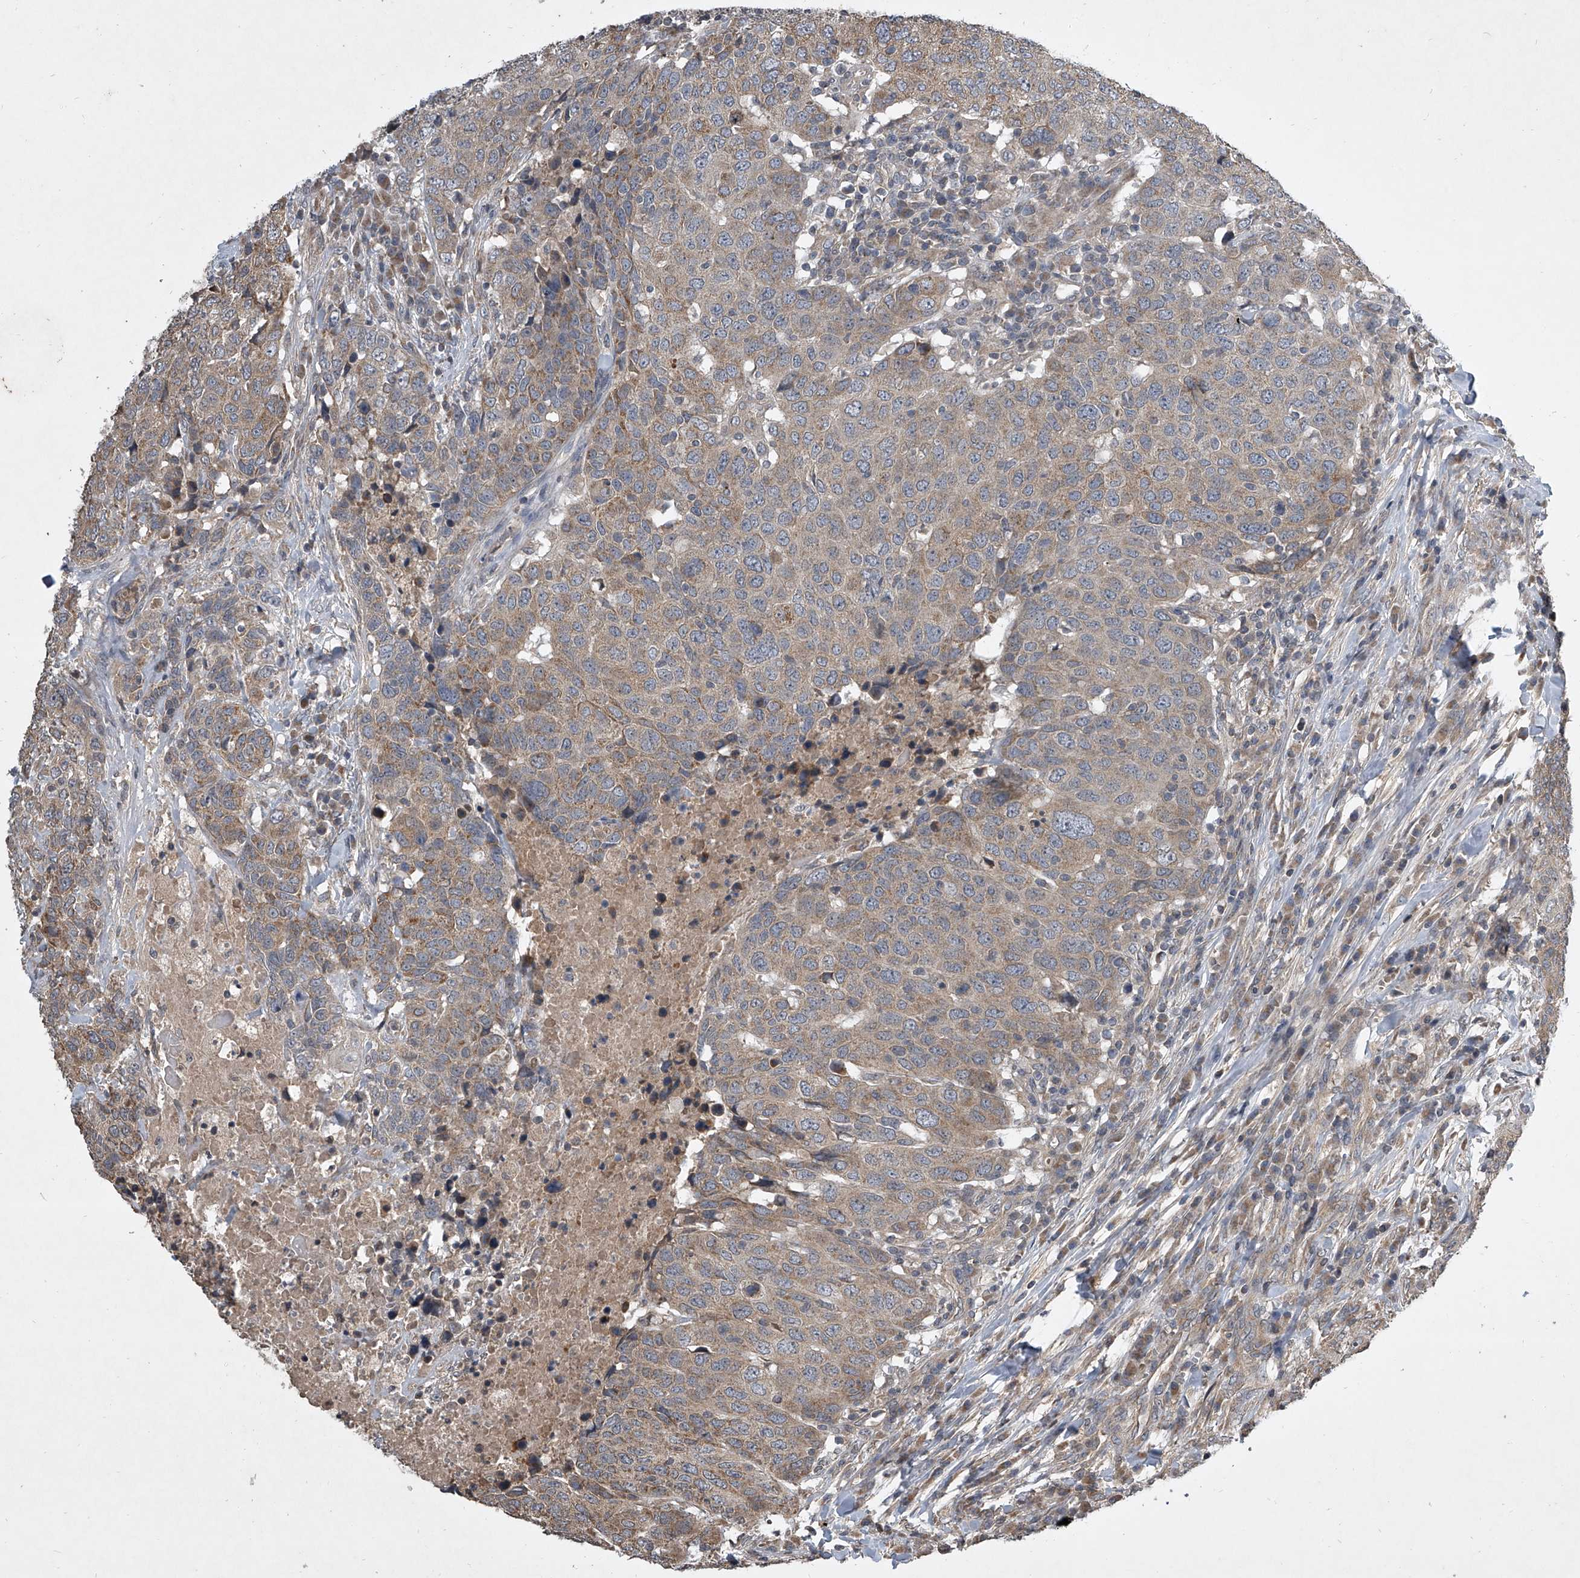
{"staining": {"intensity": "moderate", "quantity": "25%-75%", "location": "cytoplasmic/membranous"}, "tissue": "head and neck cancer", "cell_type": "Tumor cells", "image_type": "cancer", "snomed": [{"axis": "morphology", "description": "Squamous cell carcinoma, NOS"}, {"axis": "topography", "description": "Head-Neck"}], "caption": "Protein analysis of head and neck squamous cell carcinoma tissue demonstrates moderate cytoplasmic/membranous staining in about 25%-75% of tumor cells.", "gene": "NFS1", "patient": {"sex": "male", "age": 66}}